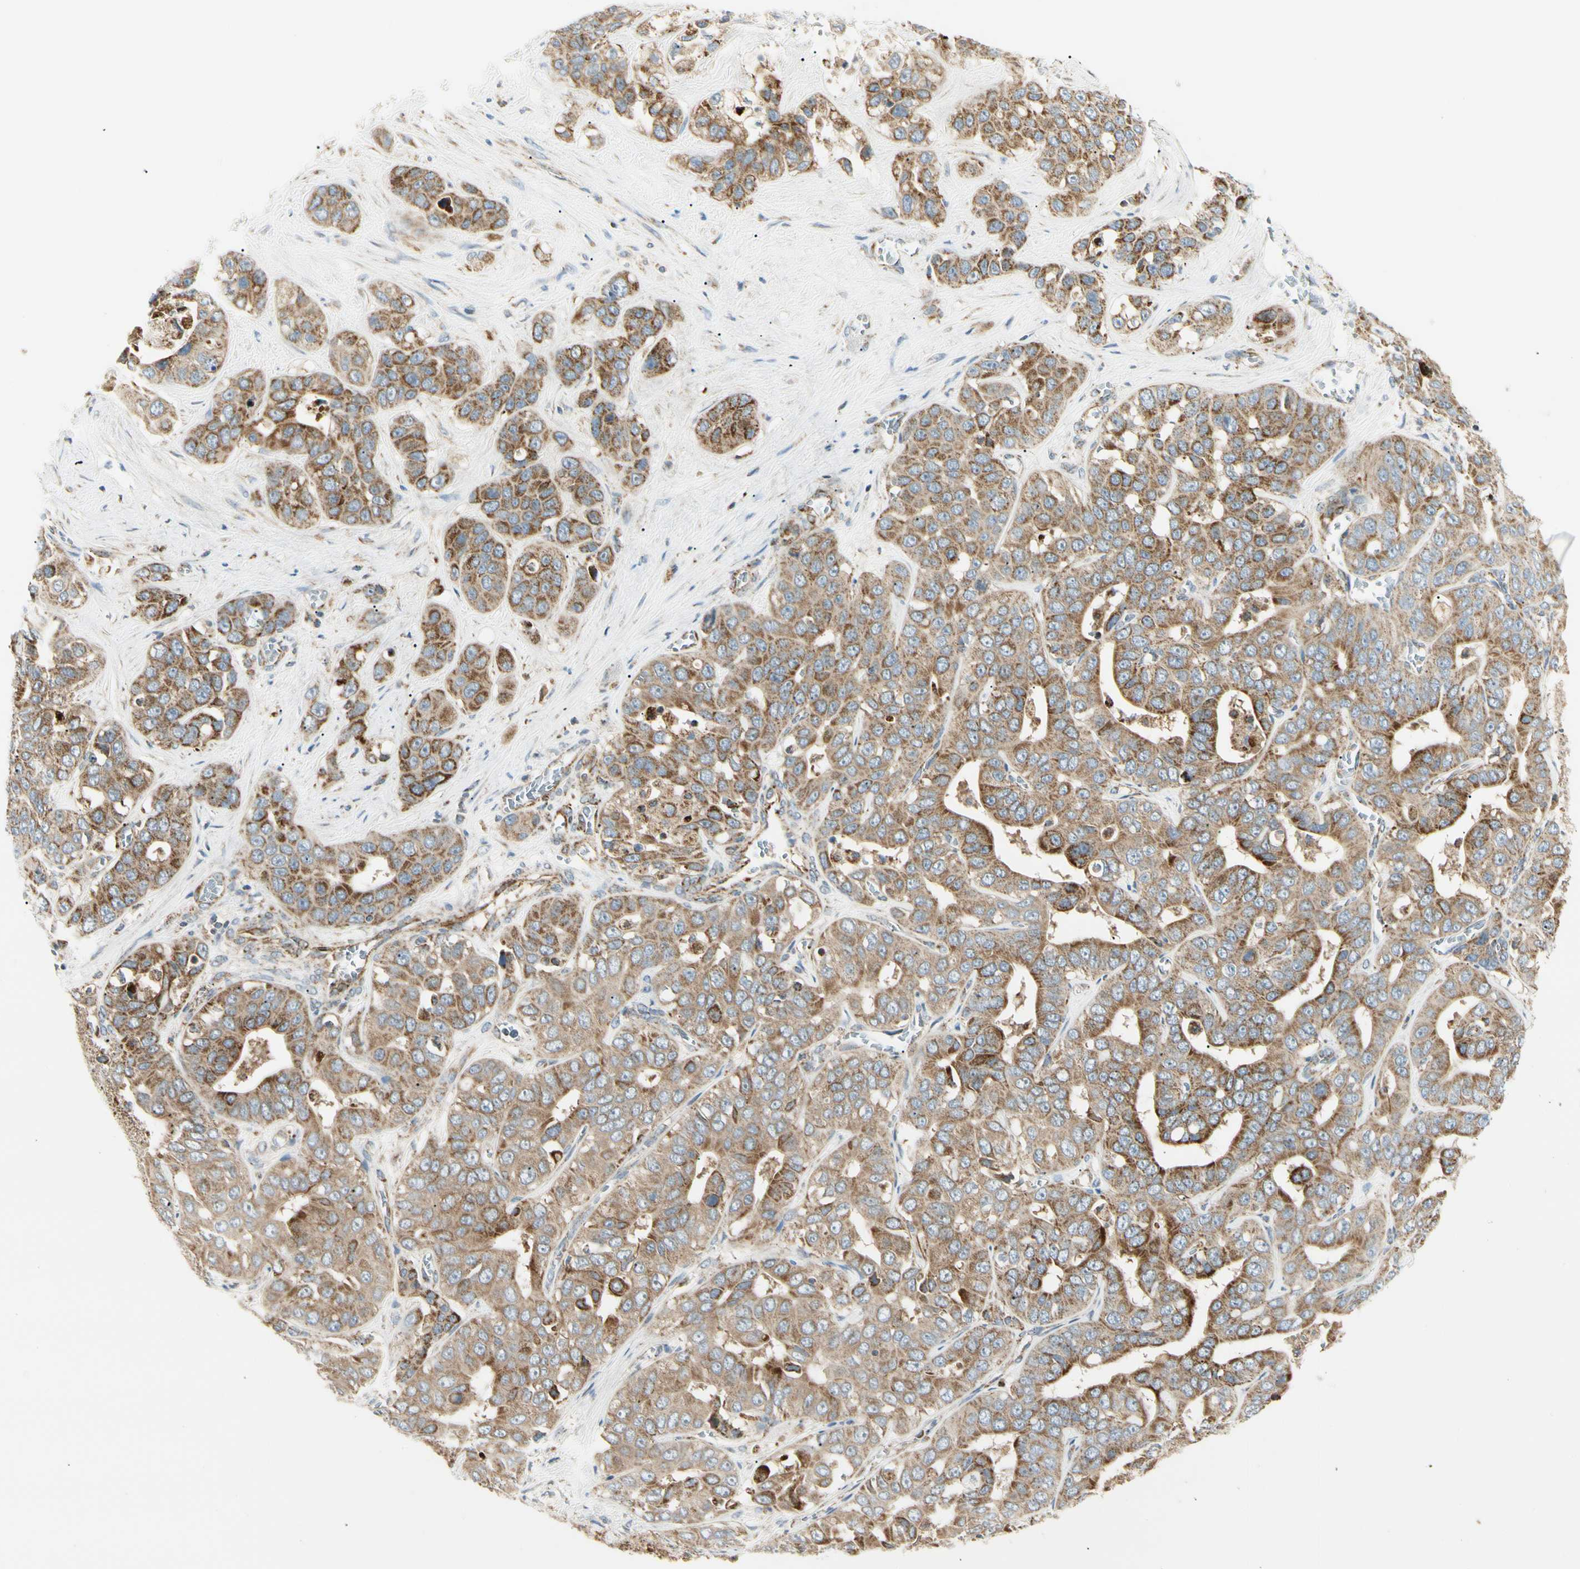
{"staining": {"intensity": "moderate", "quantity": ">75%", "location": "cytoplasmic/membranous"}, "tissue": "liver cancer", "cell_type": "Tumor cells", "image_type": "cancer", "snomed": [{"axis": "morphology", "description": "Cholangiocarcinoma"}, {"axis": "topography", "description": "Liver"}], "caption": "Tumor cells show medium levels of moderate cytoplasmic/membranous positivity in approximately >75% of cells in liver cancer.", "gene": "TBC1D10A", "patient": {"sex": "female", "age": 52}}